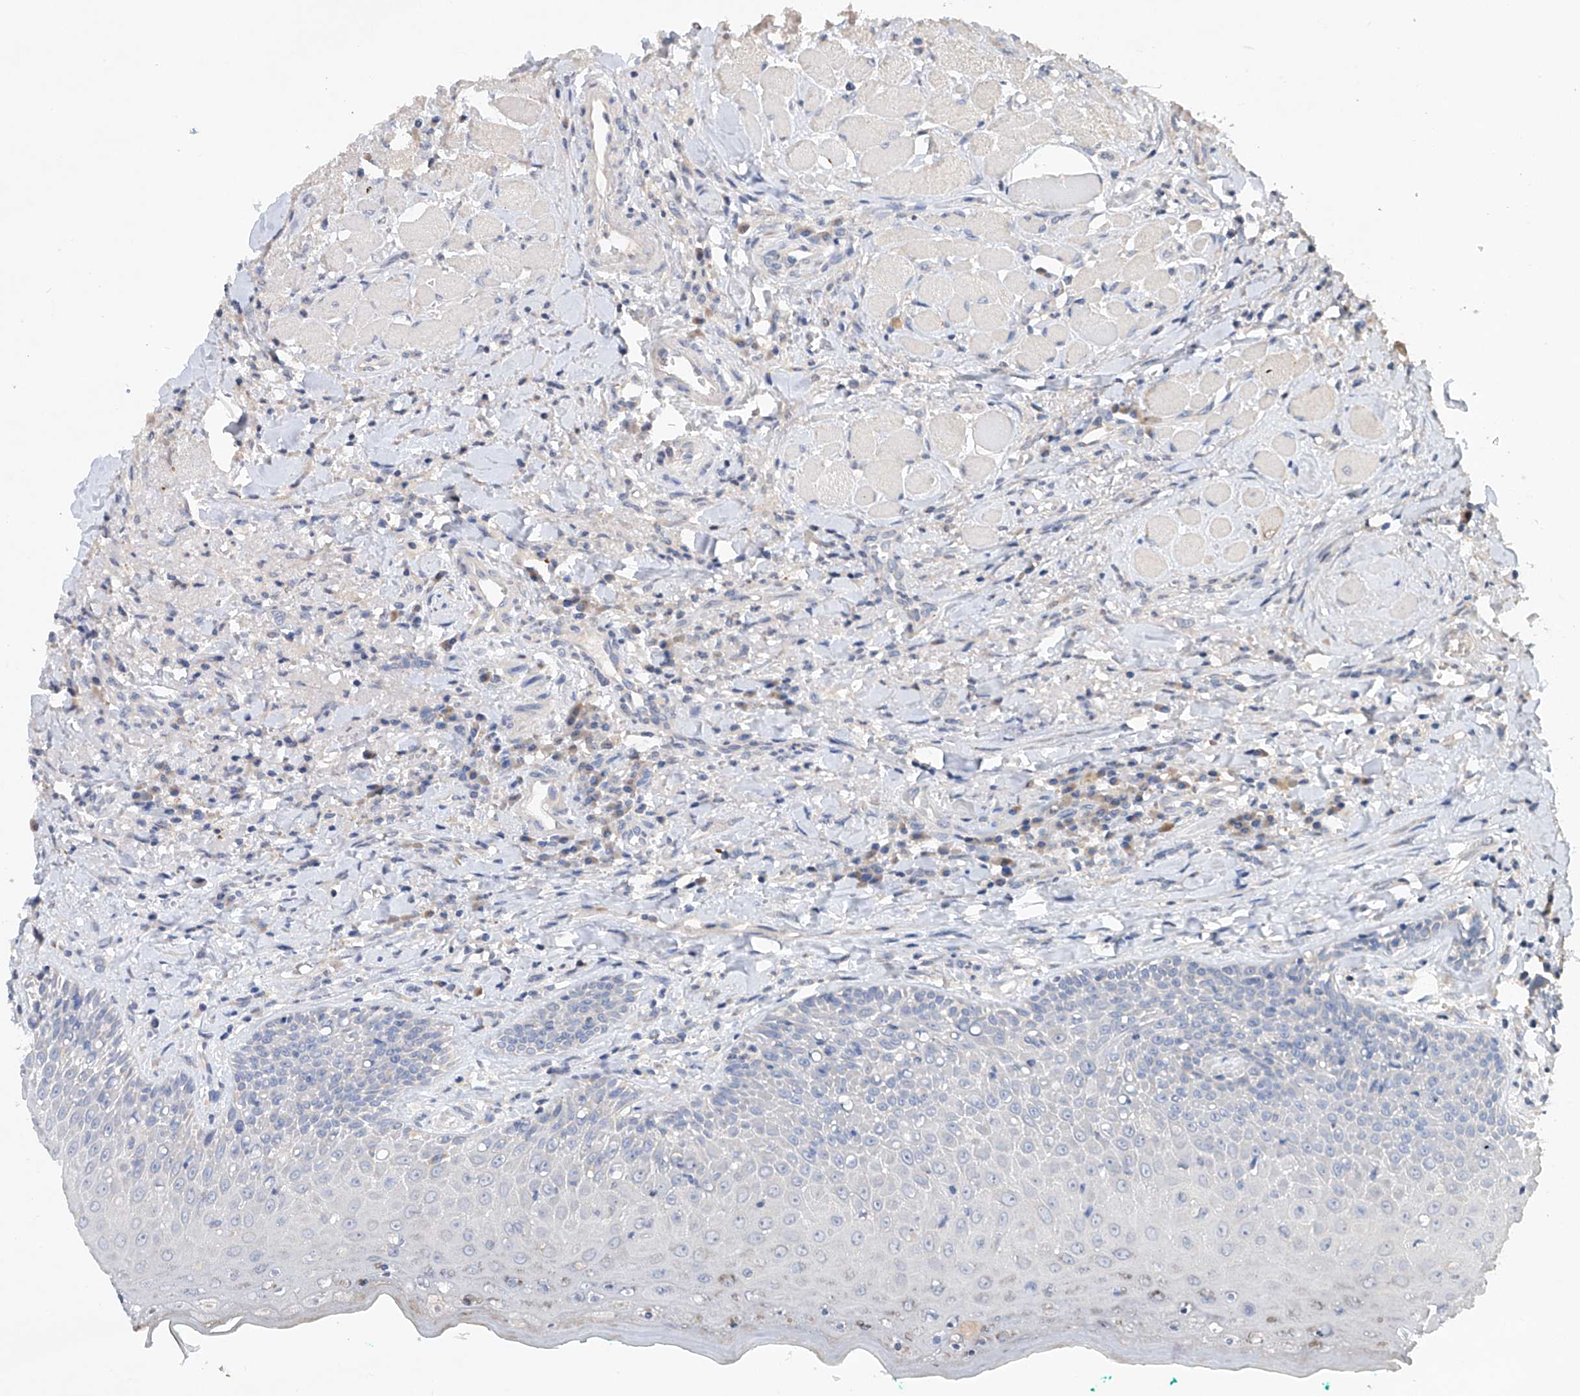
{"staining": {"intensity": "negative", "quantity": "none", "location": "none"}, "tissue": "oral mucosa", "cell_type": "Squamous epithelial cells", "image_type": "normal", "snomed": [{"axis": "morphology", "description": "Normal tissue, NOS"}, {"axis": "topography", "description": "Oral tissue"}], "caption": "IHC micrograph of unremarkable oral mucosa: oral mucosa stained with DAB (3,3'-diaminobenzidine) exhibits no significant protein staining in squamous epithelial cells.", "gene": "GPC4", "patient": {"sex": "female", "age": 70}}